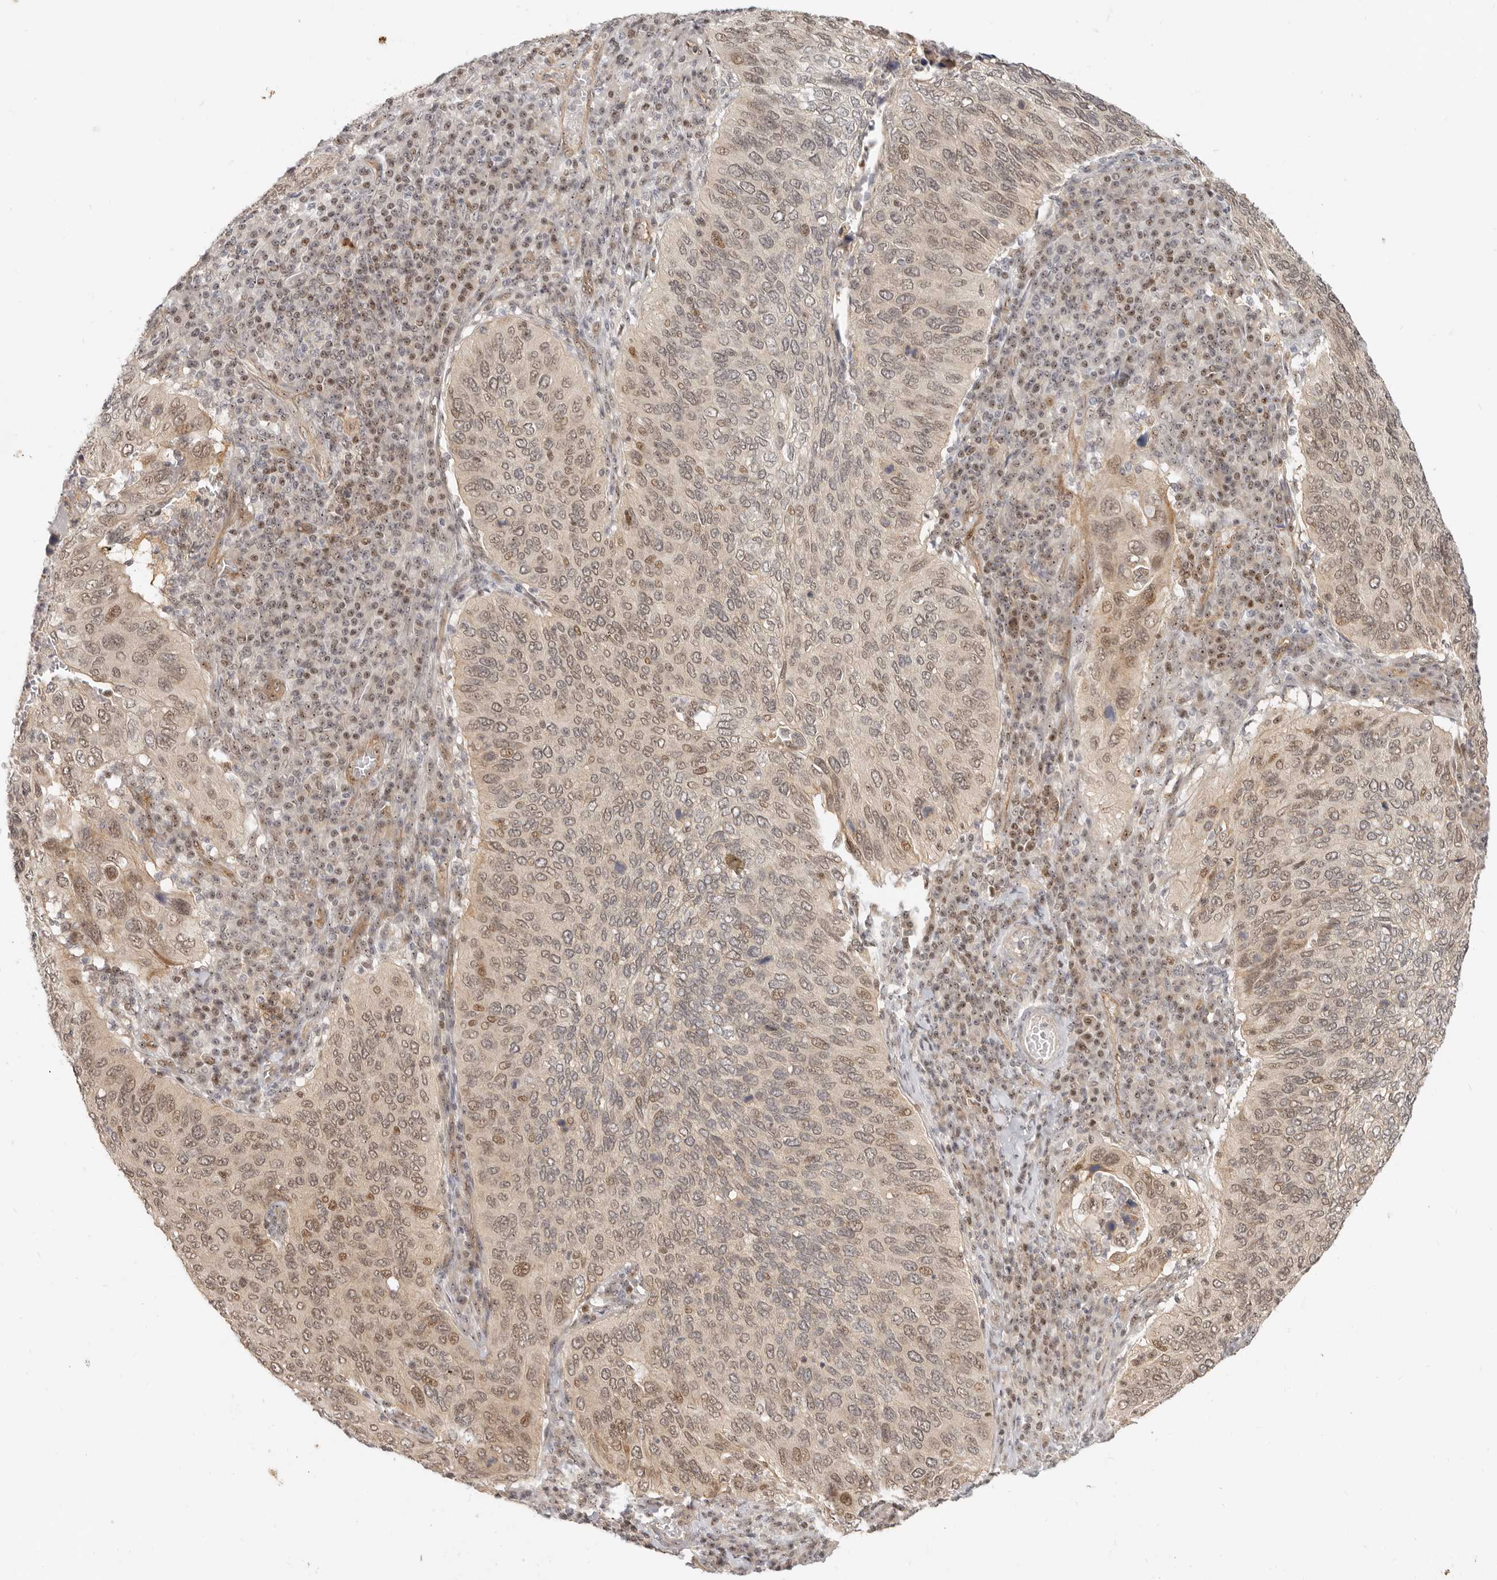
{"staining": {"intensity": "moderate", "quantity": ">75%", "location": "nuclear"}, "tissue": "cervical cancer", "cell_type": "Tumor cells", "image_type": "cancer", "snomed": [{"axis": "morphology", "description": "Squamous cell carcinoma, NOS"}, {"axis": "topography", "description": "Cervix"}], "caption": "A histopathology image showing moderate nuclear positivity in about >75% of tumor cells in cervical squamous cell carcinoma, as visualized by brown immunohistochemical staining.", "gene": "BAP1", "patient": {"sex": "female", "age": 38}}